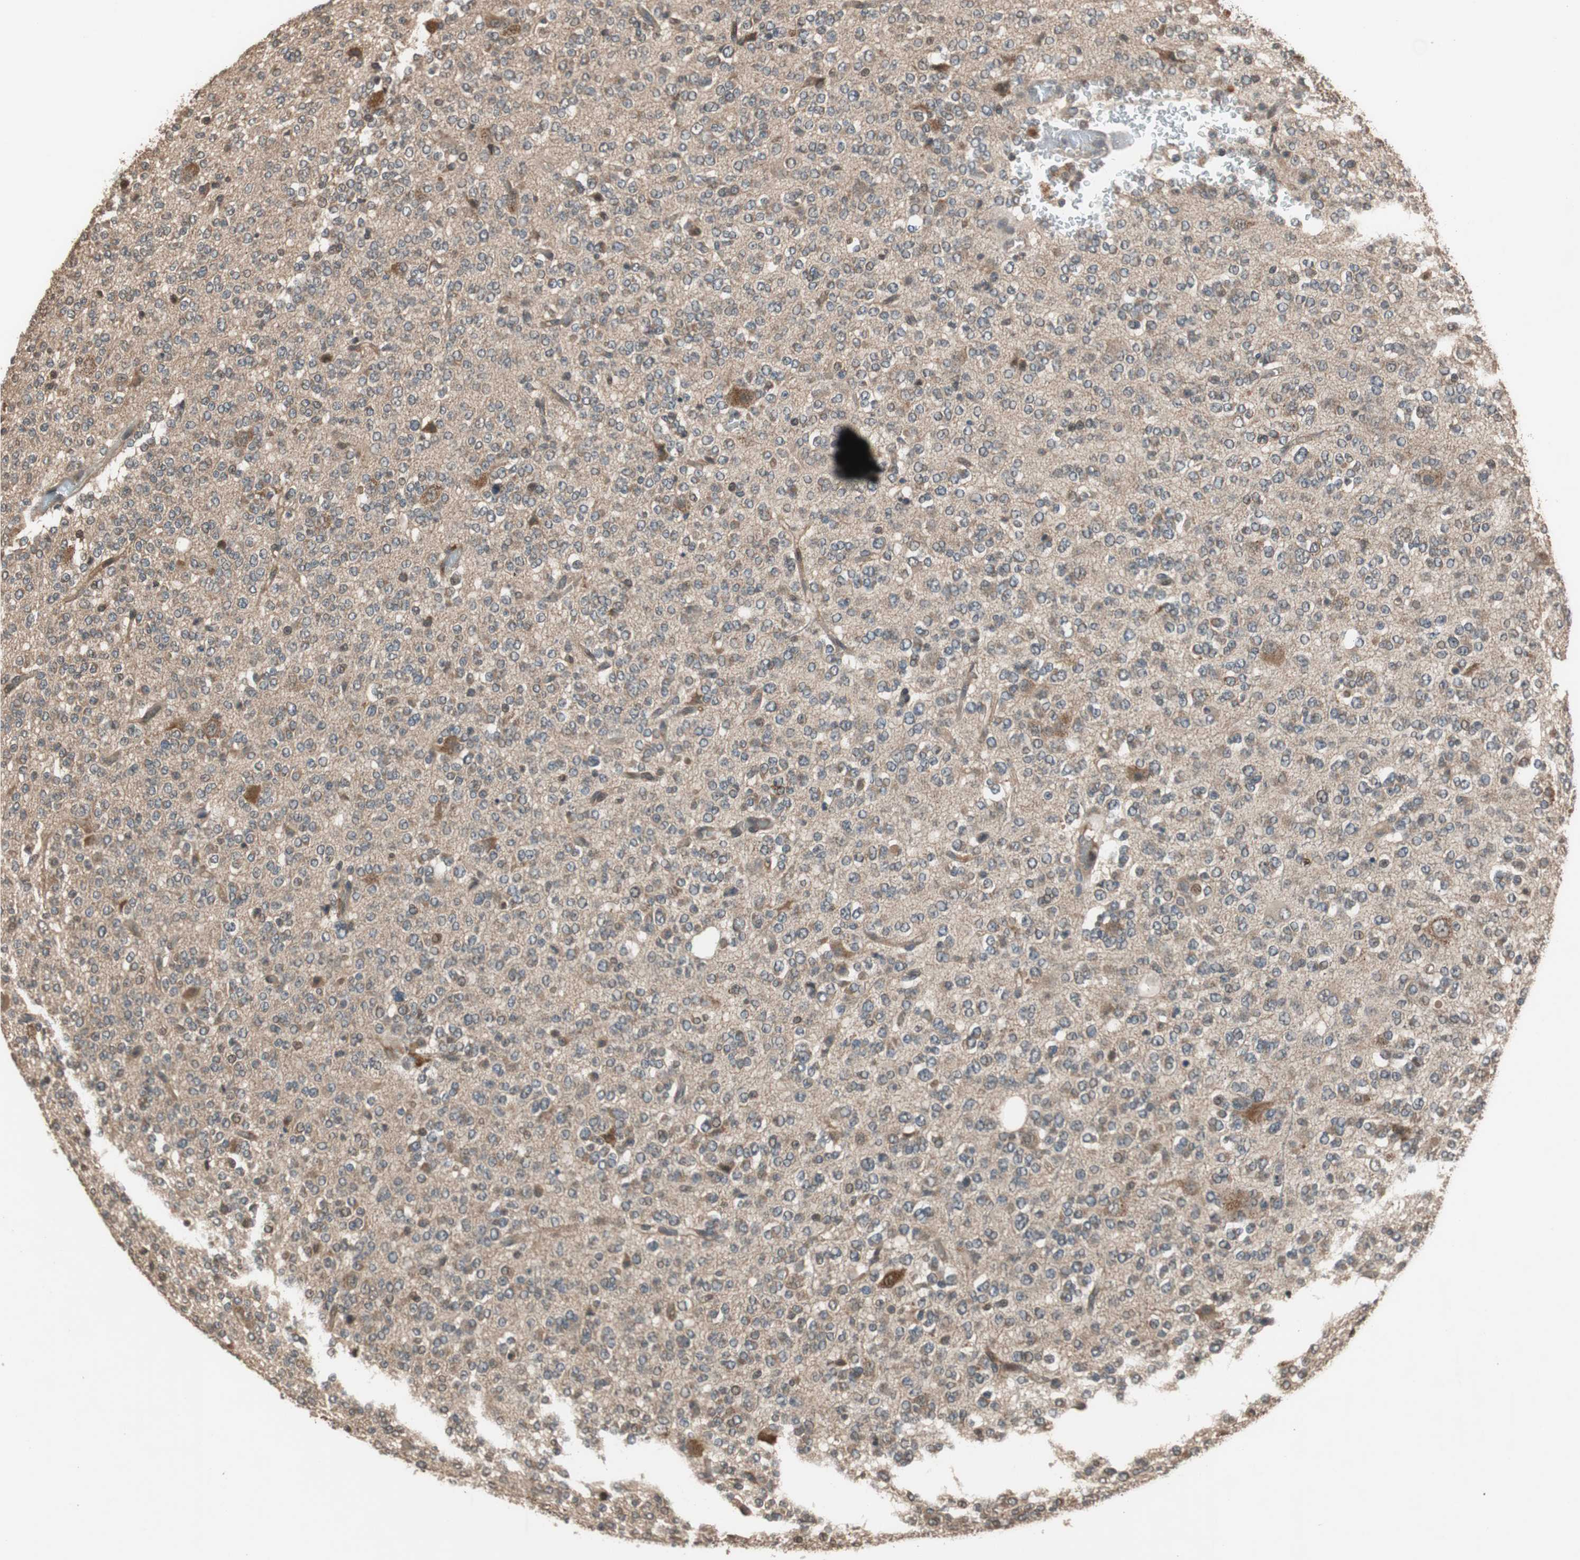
{"staining": {"intensity": "weak", "quantity": "25%-75%", "location": "cytoplasmic/membranous"}, "tissue": "glioma", "cell_type": "Tumor cells", "image_type": "cancer", "snomed": [{"axis": "morphology", "description": "Glioma, malignant, Low grade"}, {"axis": "topography", "description": "Brain"}], "caption": "High-magnification brightfield microscopy of glioma stained with DAB (brown) and counterstained with hematoxylin (blue). tumor cells exhibit weak cytoplasmic/membranous staining is appreciated in about25%-75% of cells.", "gene": "TMEM230", "patient": {"sex": "male", "age": 38}}